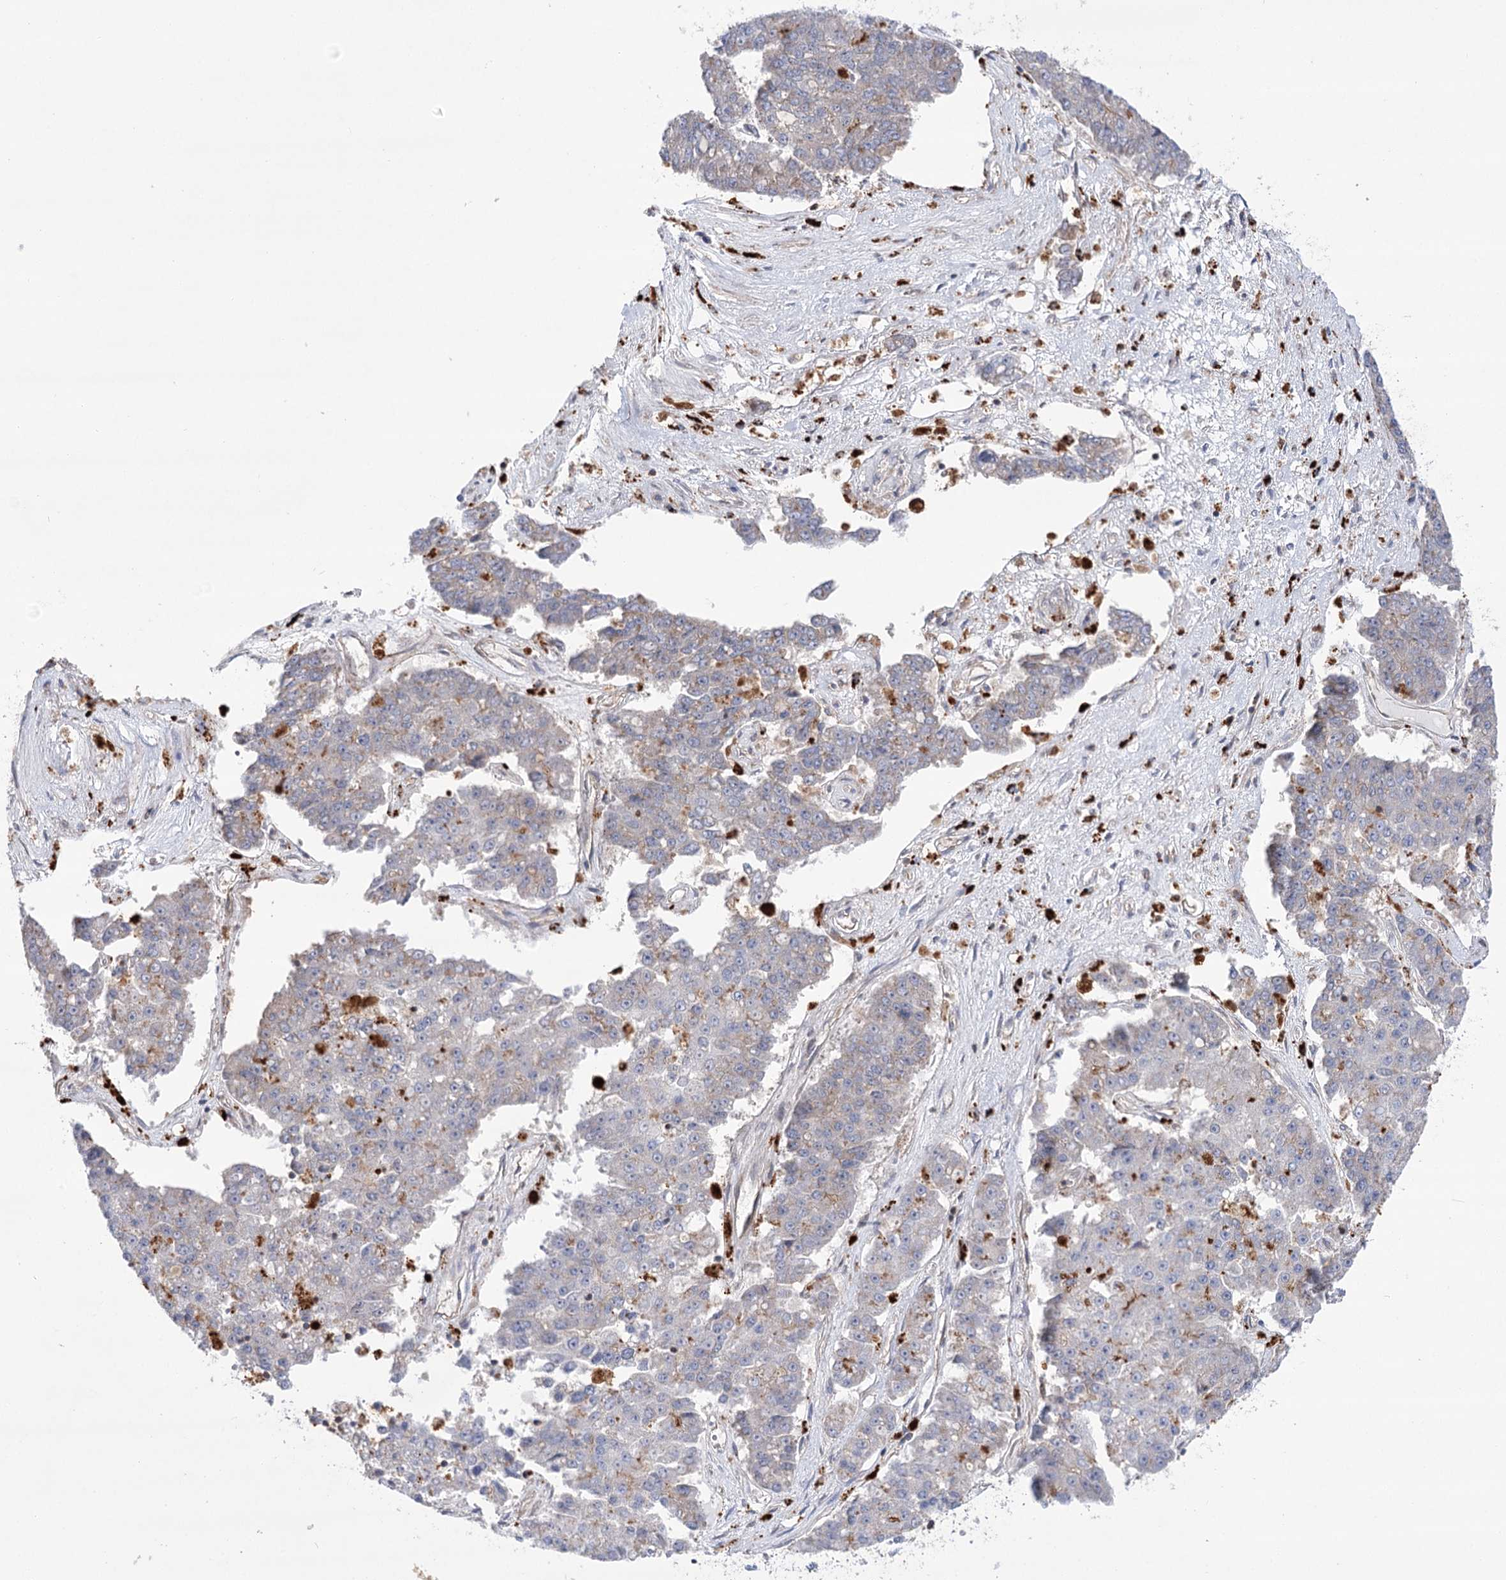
{"staining": {"intensity": "negative", "quantity": "none", "location": "none"}, "tissue": "pancreatic cancer", "cell_type": "Tumor cells", "image_type": "cancer", "snomed": [{"axis": "morphology", "description": "Adenocarcinoma, NOS"}, {"axis": "topography", "description": "Pancreas"}], "caption": "High power microscopy histopathology image of an immunohistochemistry (IHC) image of adenocarcinoma (pancreatic), revealing no significant staining in tumor cells. Nuclei are stained in blue.", "gene": "VPS37B", "patient": {"sex": "male", "age": 50}}